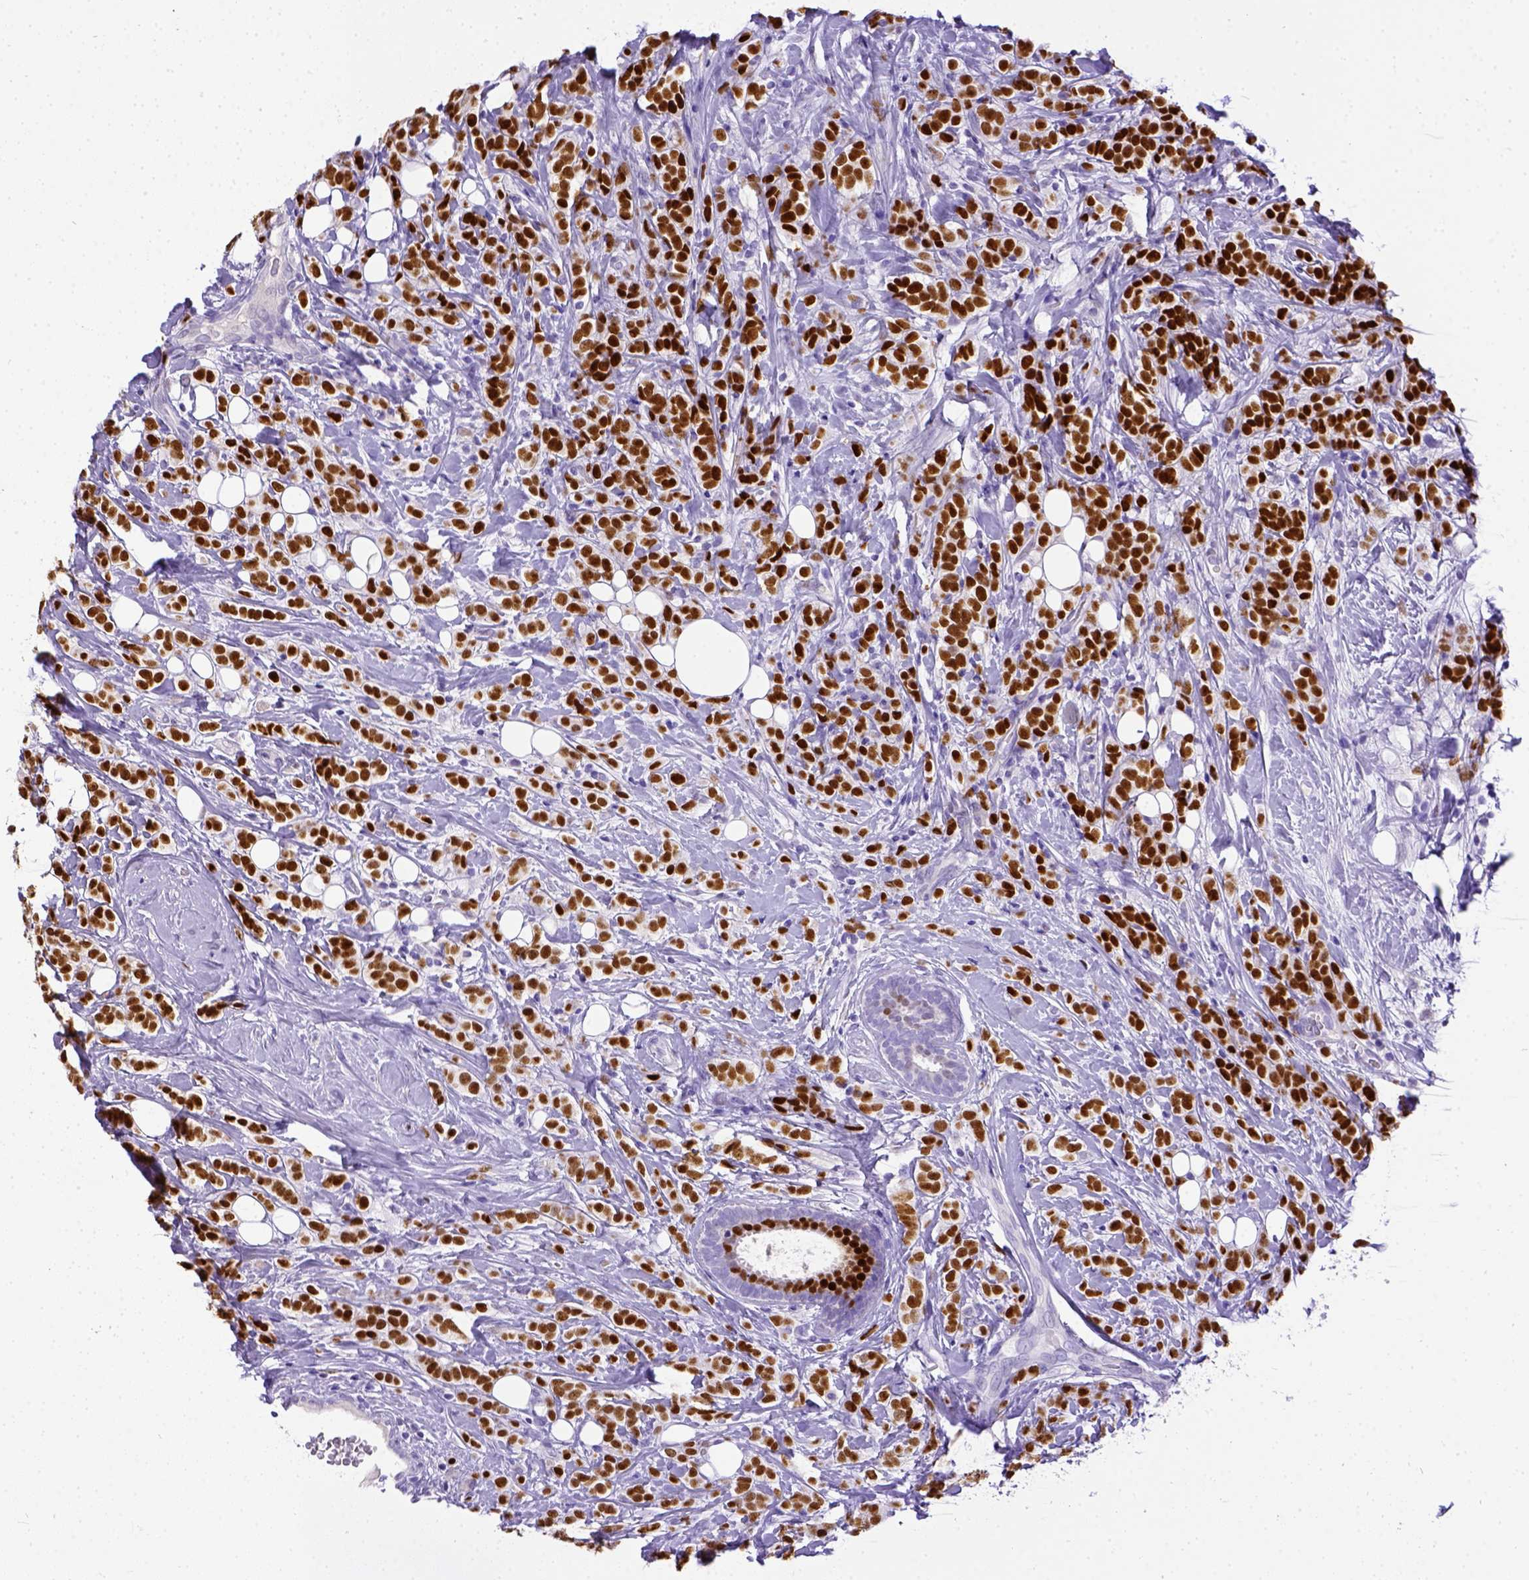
{"staining": {"intensity": "strong", "quantity": ">75%", "location": "nuclear"}, "tissue": "breast cancer", "cell_type": "Tumor cells", "image_type": "cancer", "snomed": [{"axis": "morphology", "description": "Lobular carcinoma"}, {"axis": "topography", "description": "Breast"}], "caption": "Immunohistochemistry (IHC) photomicrograph of neoplastic tissue: human lobular carcinoma (breast) stained using immunohistochemistry demonstrates high levels of strong protein expression localized specifically in the nuclear of tumor cells, appearing as a nuclear brown color.", "gene": "ESR1", "patient": {"sex": "female", "age": 49}}